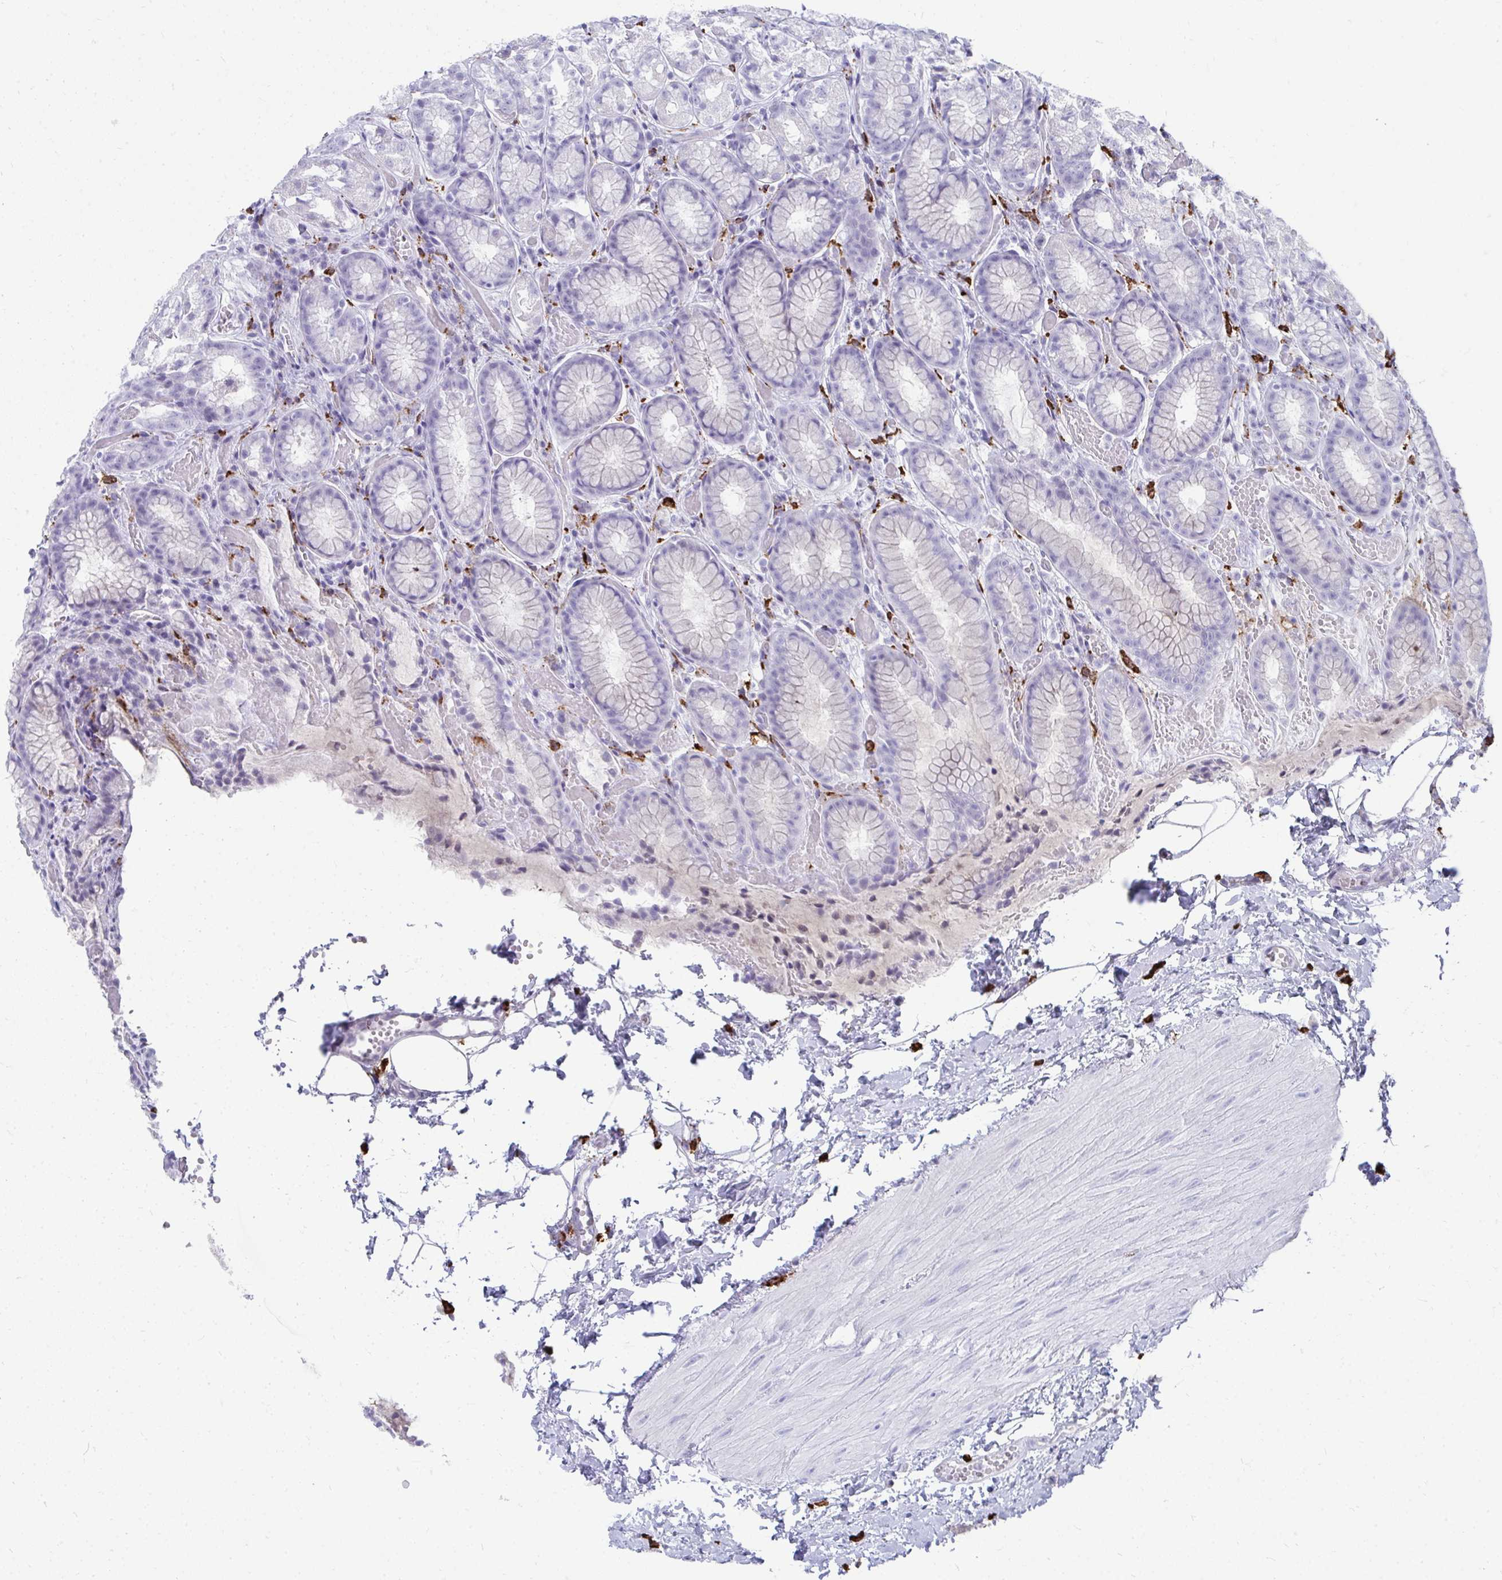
{"staining": {"intensity": "negative", "quantity": "none", "location": "none"}, "tissue": "stomach", "cell_type": "Glandular cells", "image_type": "normal", "snomed": [{"axis": "morphology", "description": "Normal tissue, NOS"}, {"axis": "topography", "description": "Stomach"}], "caption": "An immunohistochemistry micrograph of unremarkable stomach is shown. There is no staining in glandular cells of stomach. Brightfield microscopy of immunohistochemistry stained with DAB (brown) and hematoxylin (blue), captured at high magnification.", "gene": "CD163", "patient": {"sex": "male", "age": 70}}